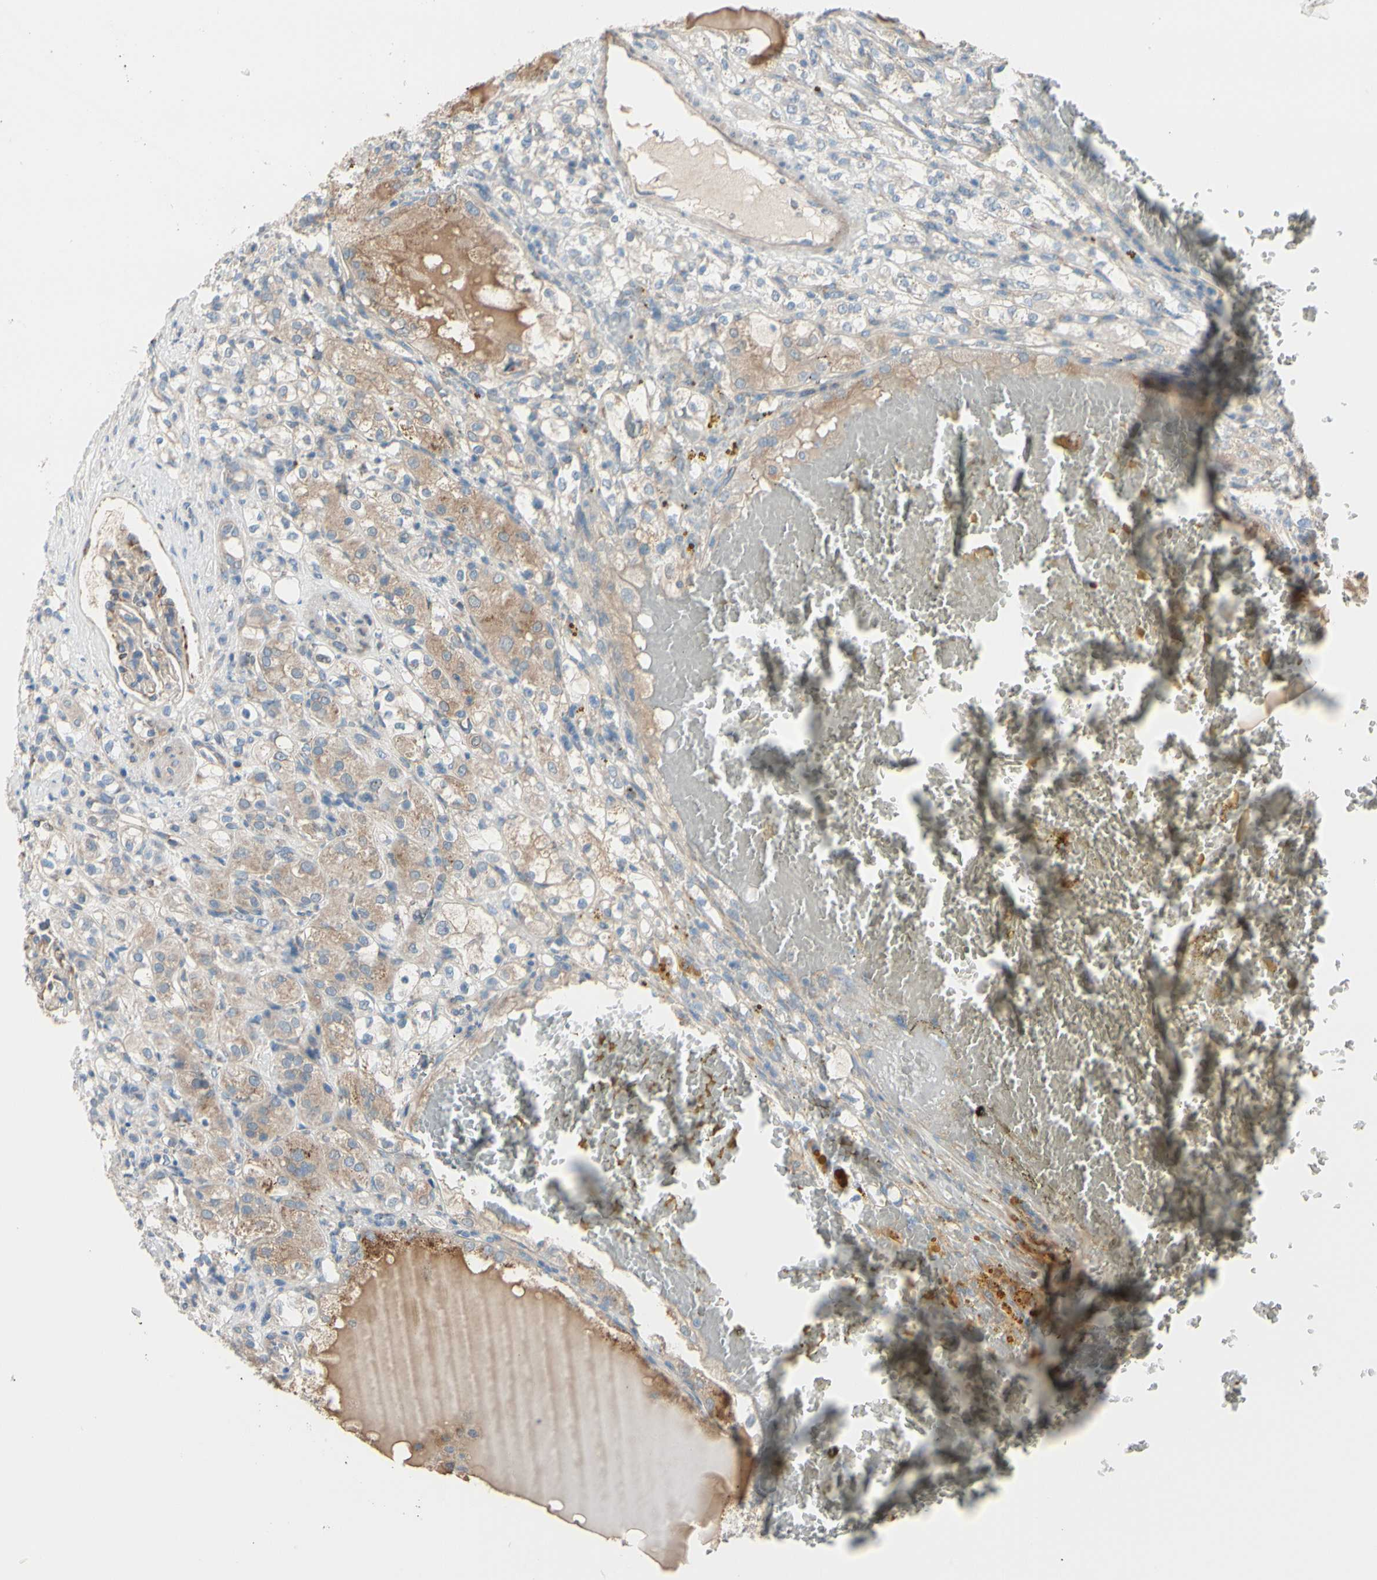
{"staining": {"intensity": "moderate", "quantity": "25%-75%", "location": "cytoplasmic/membranous"}, "tissue": "renal cancer", "cell_type": "Tumor cells", "image_type": "cancer", "snomed": [{"axis": "morphology", "description": "Normal tissue, NOS"}, {"axis": "morphology", "description": "Adenocarcinoma, NOS"}, {"axis": "topography", "description": "Kidney"}], "caption": "Renal cancer stained with a brown dye shows moderate cytoplasmic/membranous positive positivity in about 25%-75% of tumor cells.", "gene": "EPHA3", "patient": {"sex": "male", "age": 61}}